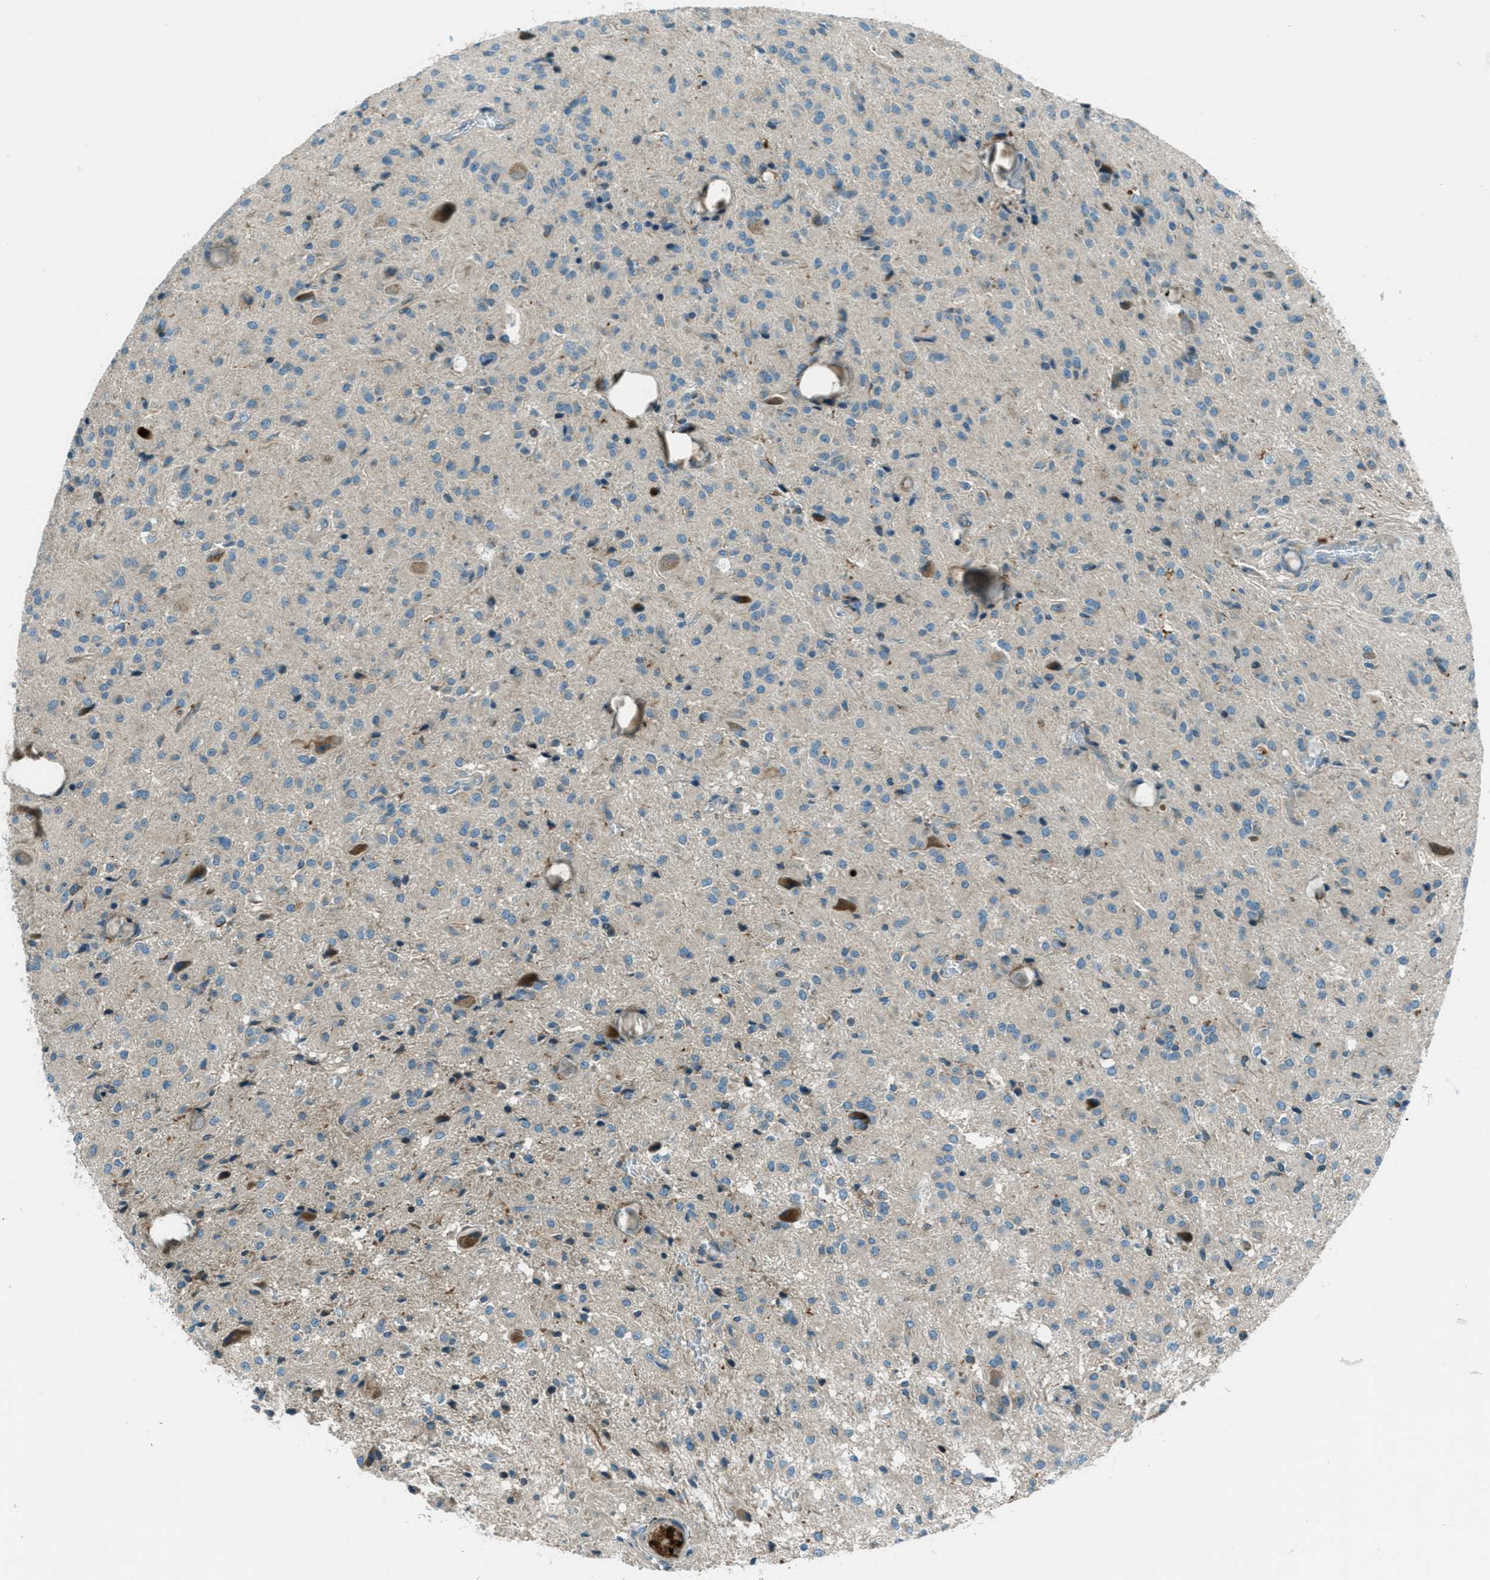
{"staining": {"intensity": "negative", "quantity": "none", "location": "none"}, "tissue": "glioma", "cell_type": "Tumor cells", "image_type": "cancer", "snomed": [{"axis": "morphology", "description": "Glioma, malignant, High grade"}, {"axis": "topography", "description": "Brain"}], "caption": "Immunohistochemical staining of human malignant glioma (high-grade) shows no significant expression in tumor cells. The staining was performed using DAB (3,3'-diaminobenzidine) to visualize the protein expression in brown, while the nuclei were stained in blue with hematoxylin (Magnification: 20x).", "gene": "FAR1", "patient": {"sex": "female", "age": 59}}